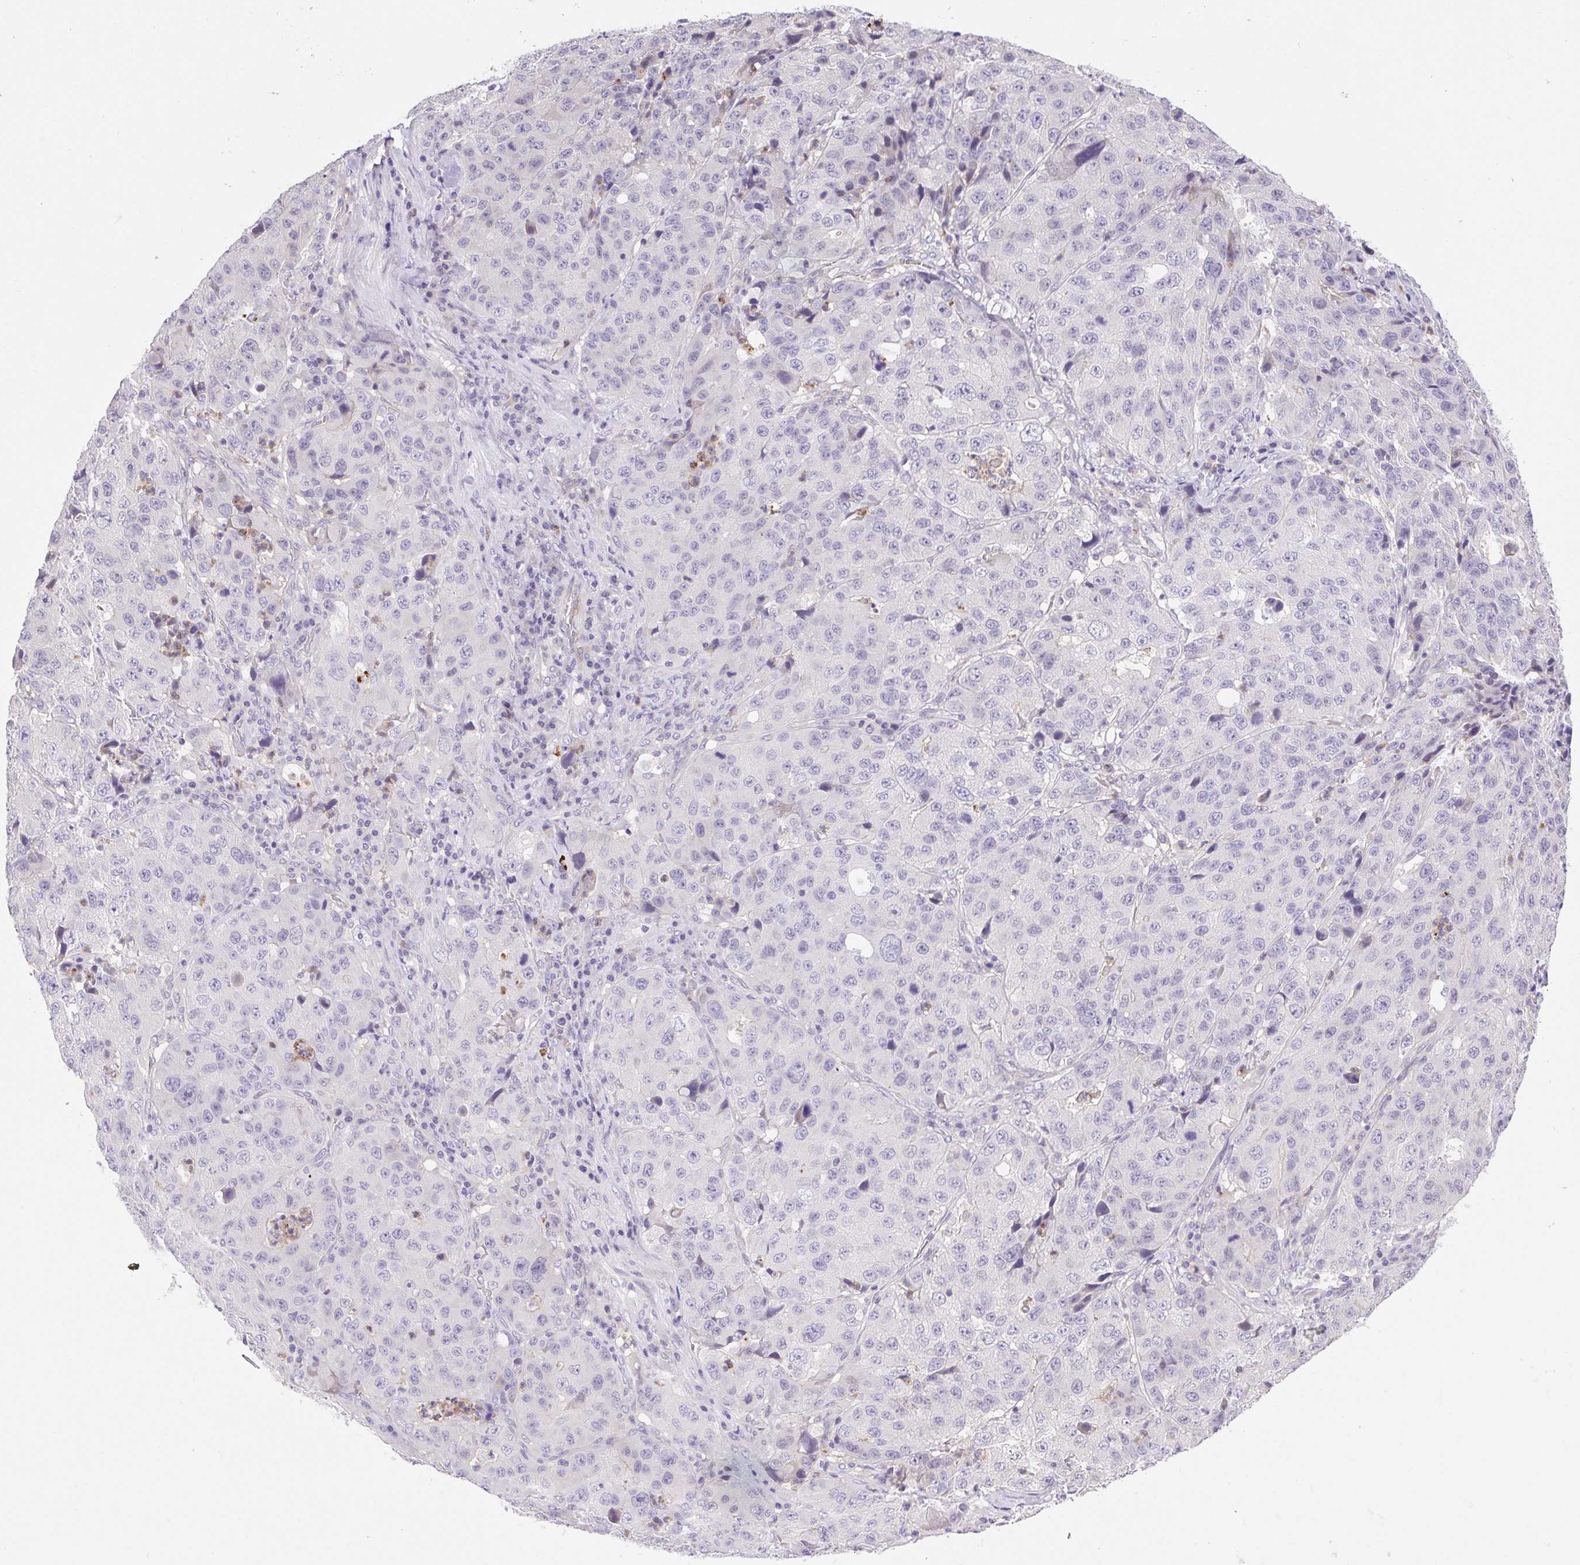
{"staining": {"intensity": "negative", "quantity": "none", "location": "none"}, "tissue": "stomach cancer", "cell_type": "Tumor cells", "image_type": "cancer", "snomed": [{"axis": "morphology", "description": "Adenocarcinoma, NOS"}, {"axis": "topography", "description": "Stomach"}], "caption": "Tumor cells are negative for protein expression in human adenocarcinoma (stomach).", "gene": "FAM177B", "patient": {"sex": "male", "age": 71}}